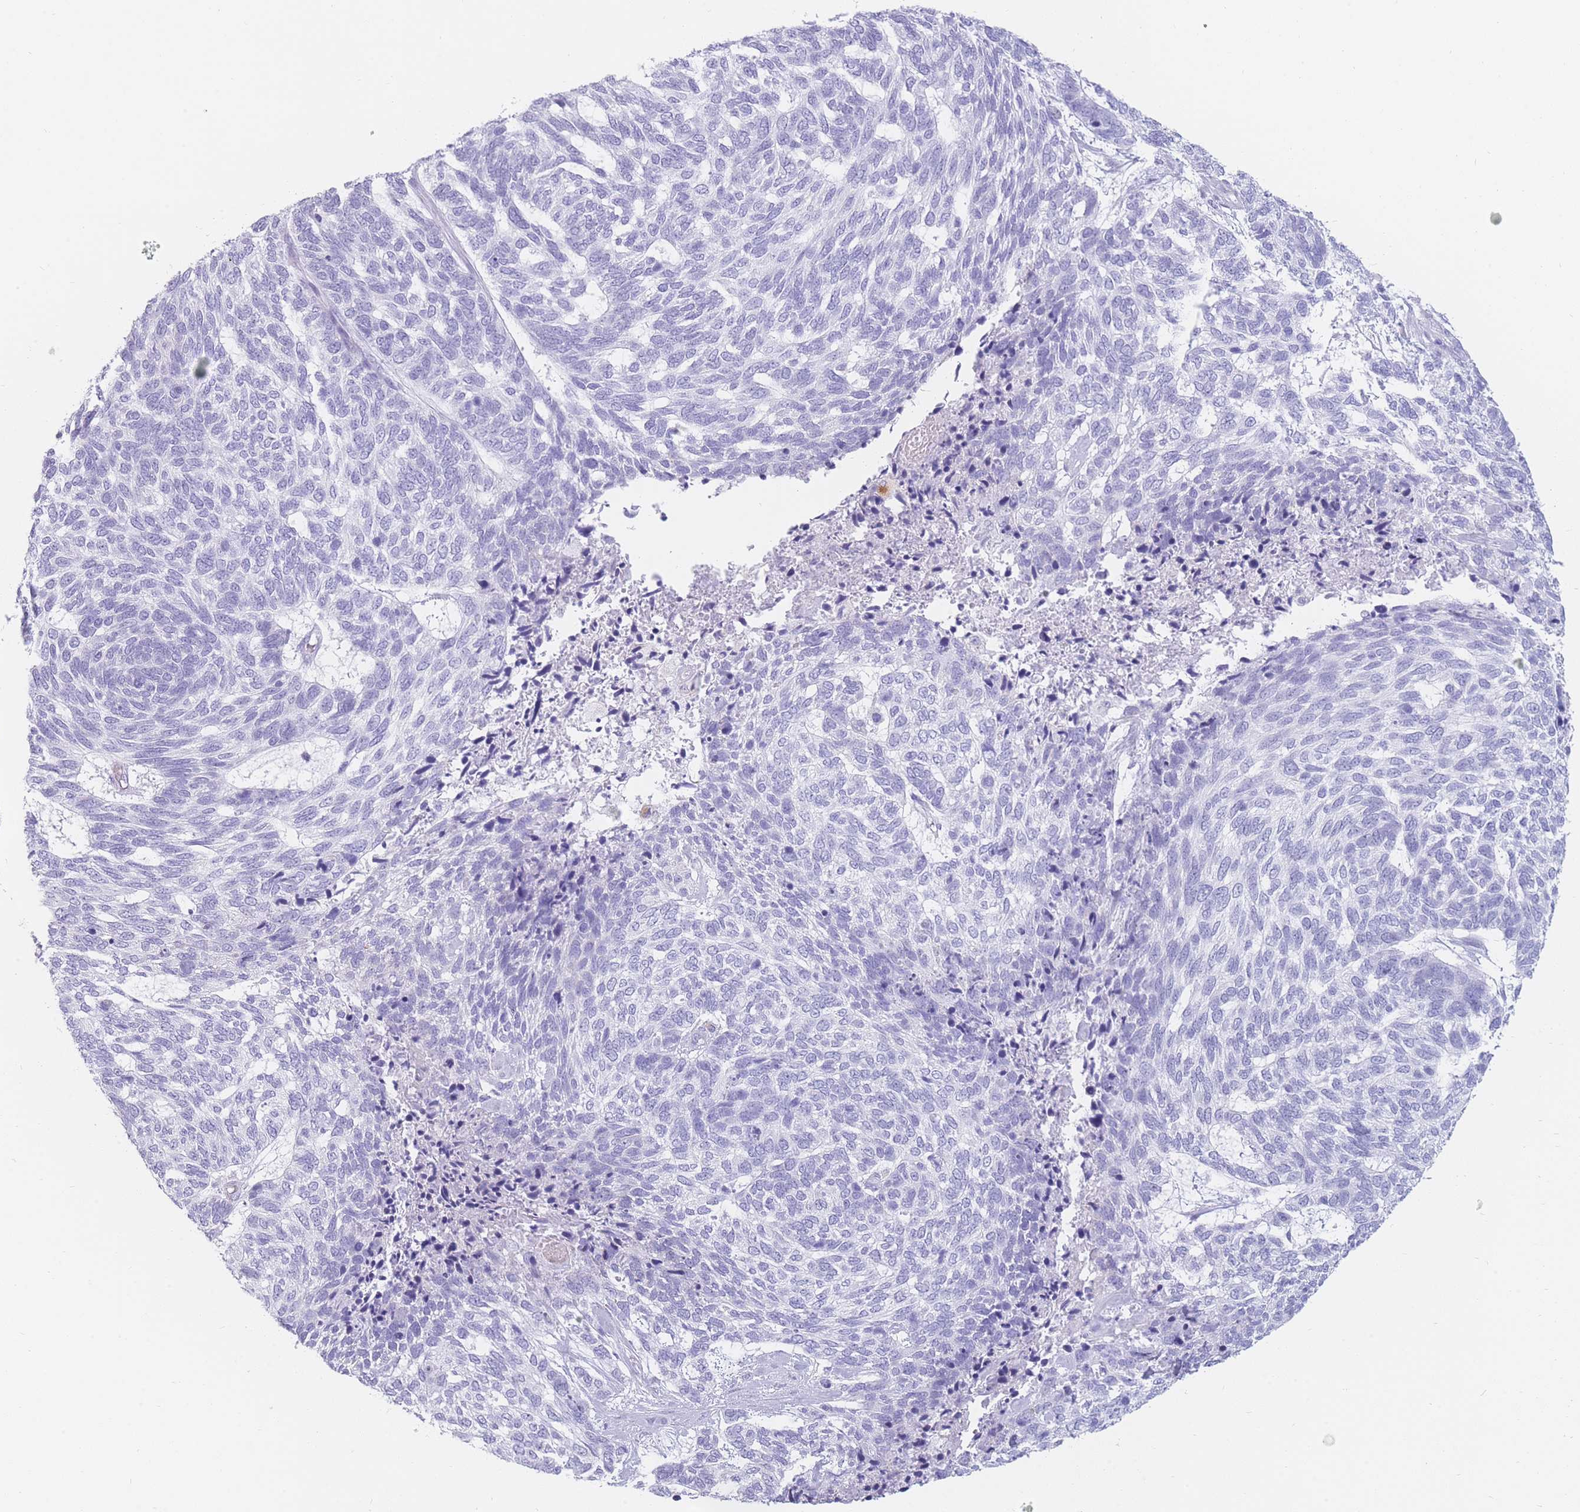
{"staining": {"intensity": "negative", "quantity": "none", "location": "none"}, "tissue": "skin cancer", "cell_type": "Tumor cells", "image_type": "cancer", "snomed": [{"axis": "morphology", "description": "Basal cell carcinoma"}, {"axis": "topography", "description": "Skin"}], "caption": "The image exhibits no significant expression in tumor cells of skin basal cell carcinoma. (Brightfield microscopy of DAB immunohistochemistry at high magnification).", "gene": "UPK1A", "patient": {"sex": "female", "age": 65}}